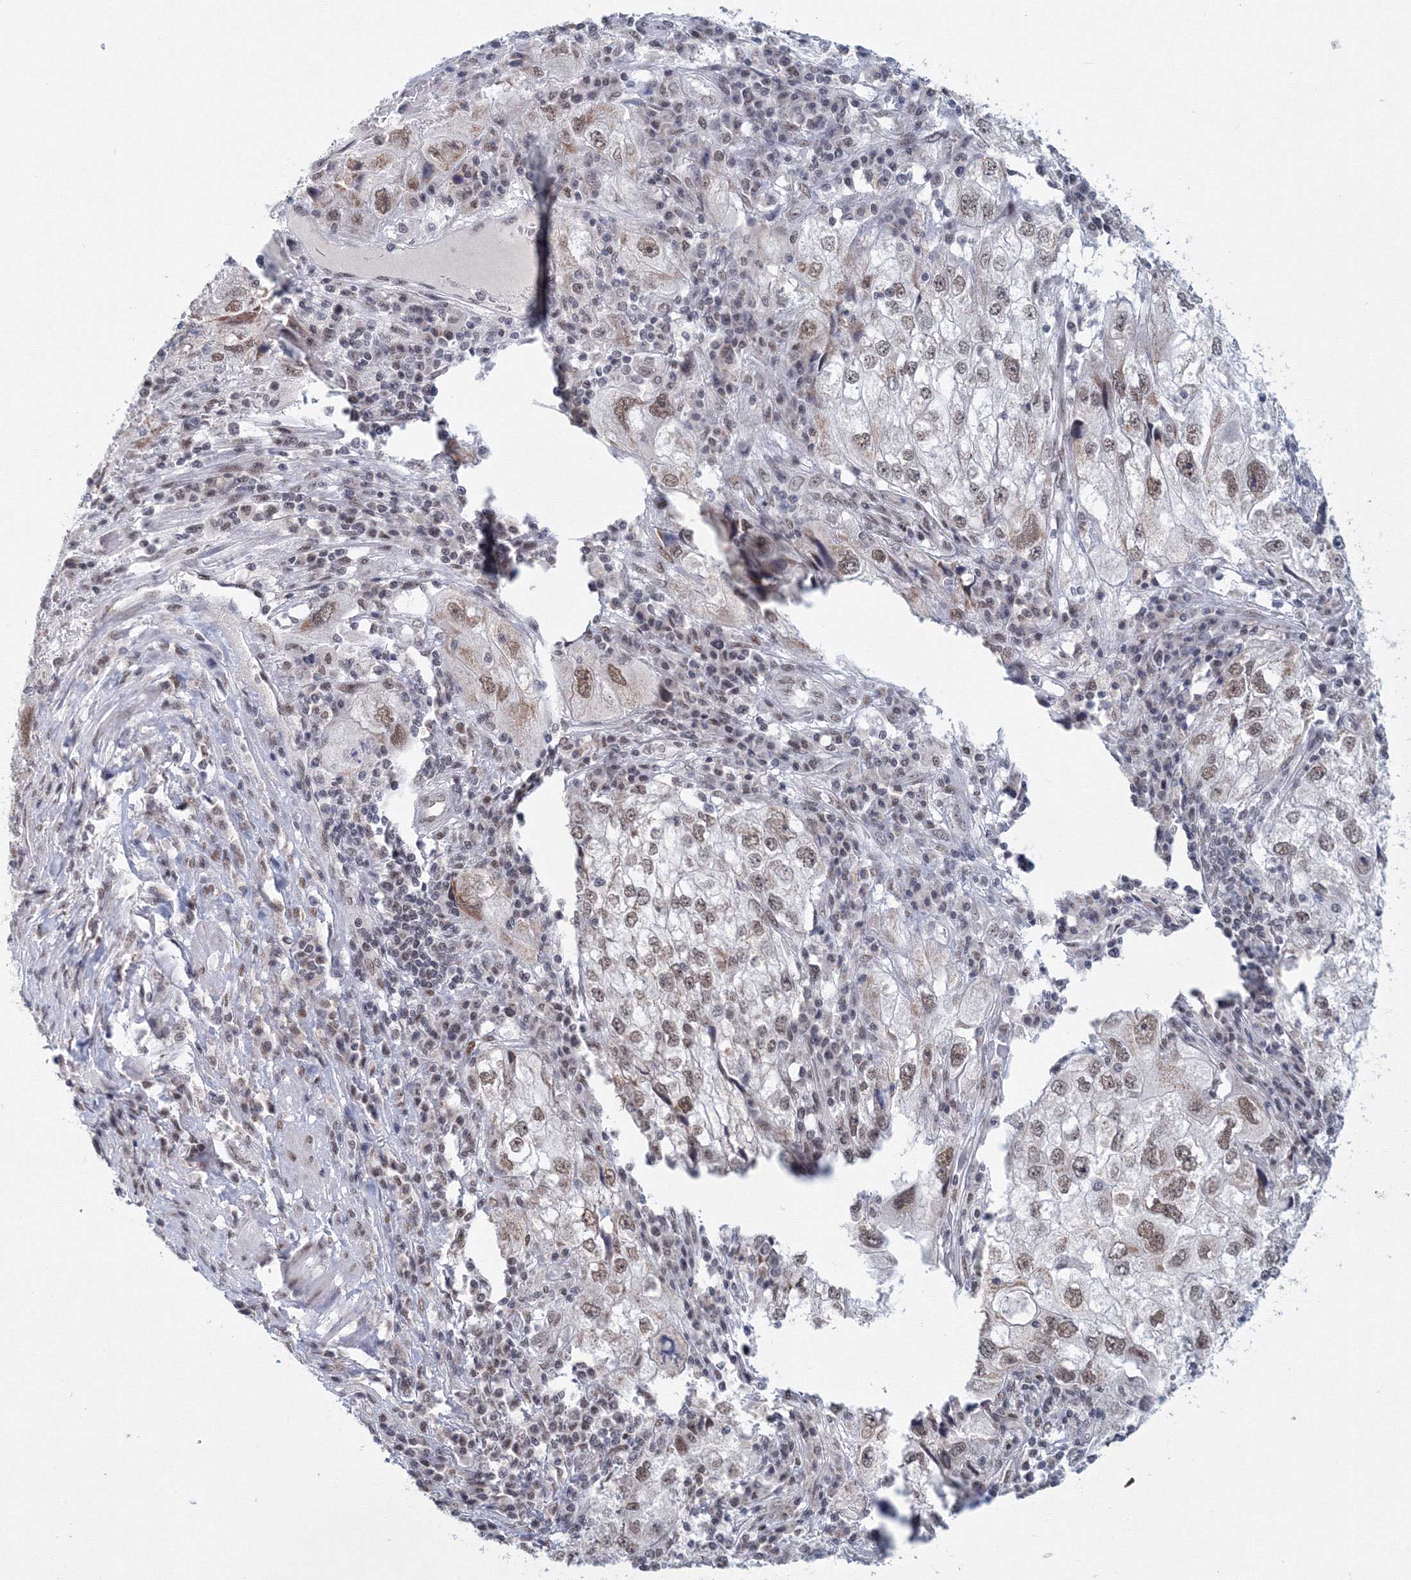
{"staining": {"intensity": "weak", "quantity": ">75%", "location": "nuclear"}, "tissue": "endometrial cancer", "cell_type": "Tumor cells", "image_type": "cancer", "snomed": [{"axis": "morphology", "description": "Adenocarcinoma, NOS"}, {"axis": "topography", "description": "Endometrium"}], "caption": "Immunohistochemistry histopathology image of neoplastic tissue: endometrial cancer stained using immunohistochemistry demonstrates low levels of weak protein expression localized specifically in the nuclear of tumor cells, appearing as a nuclear brown color.", "gene": "SF3B6", "patient": {"sex": "female", "age": 49}}